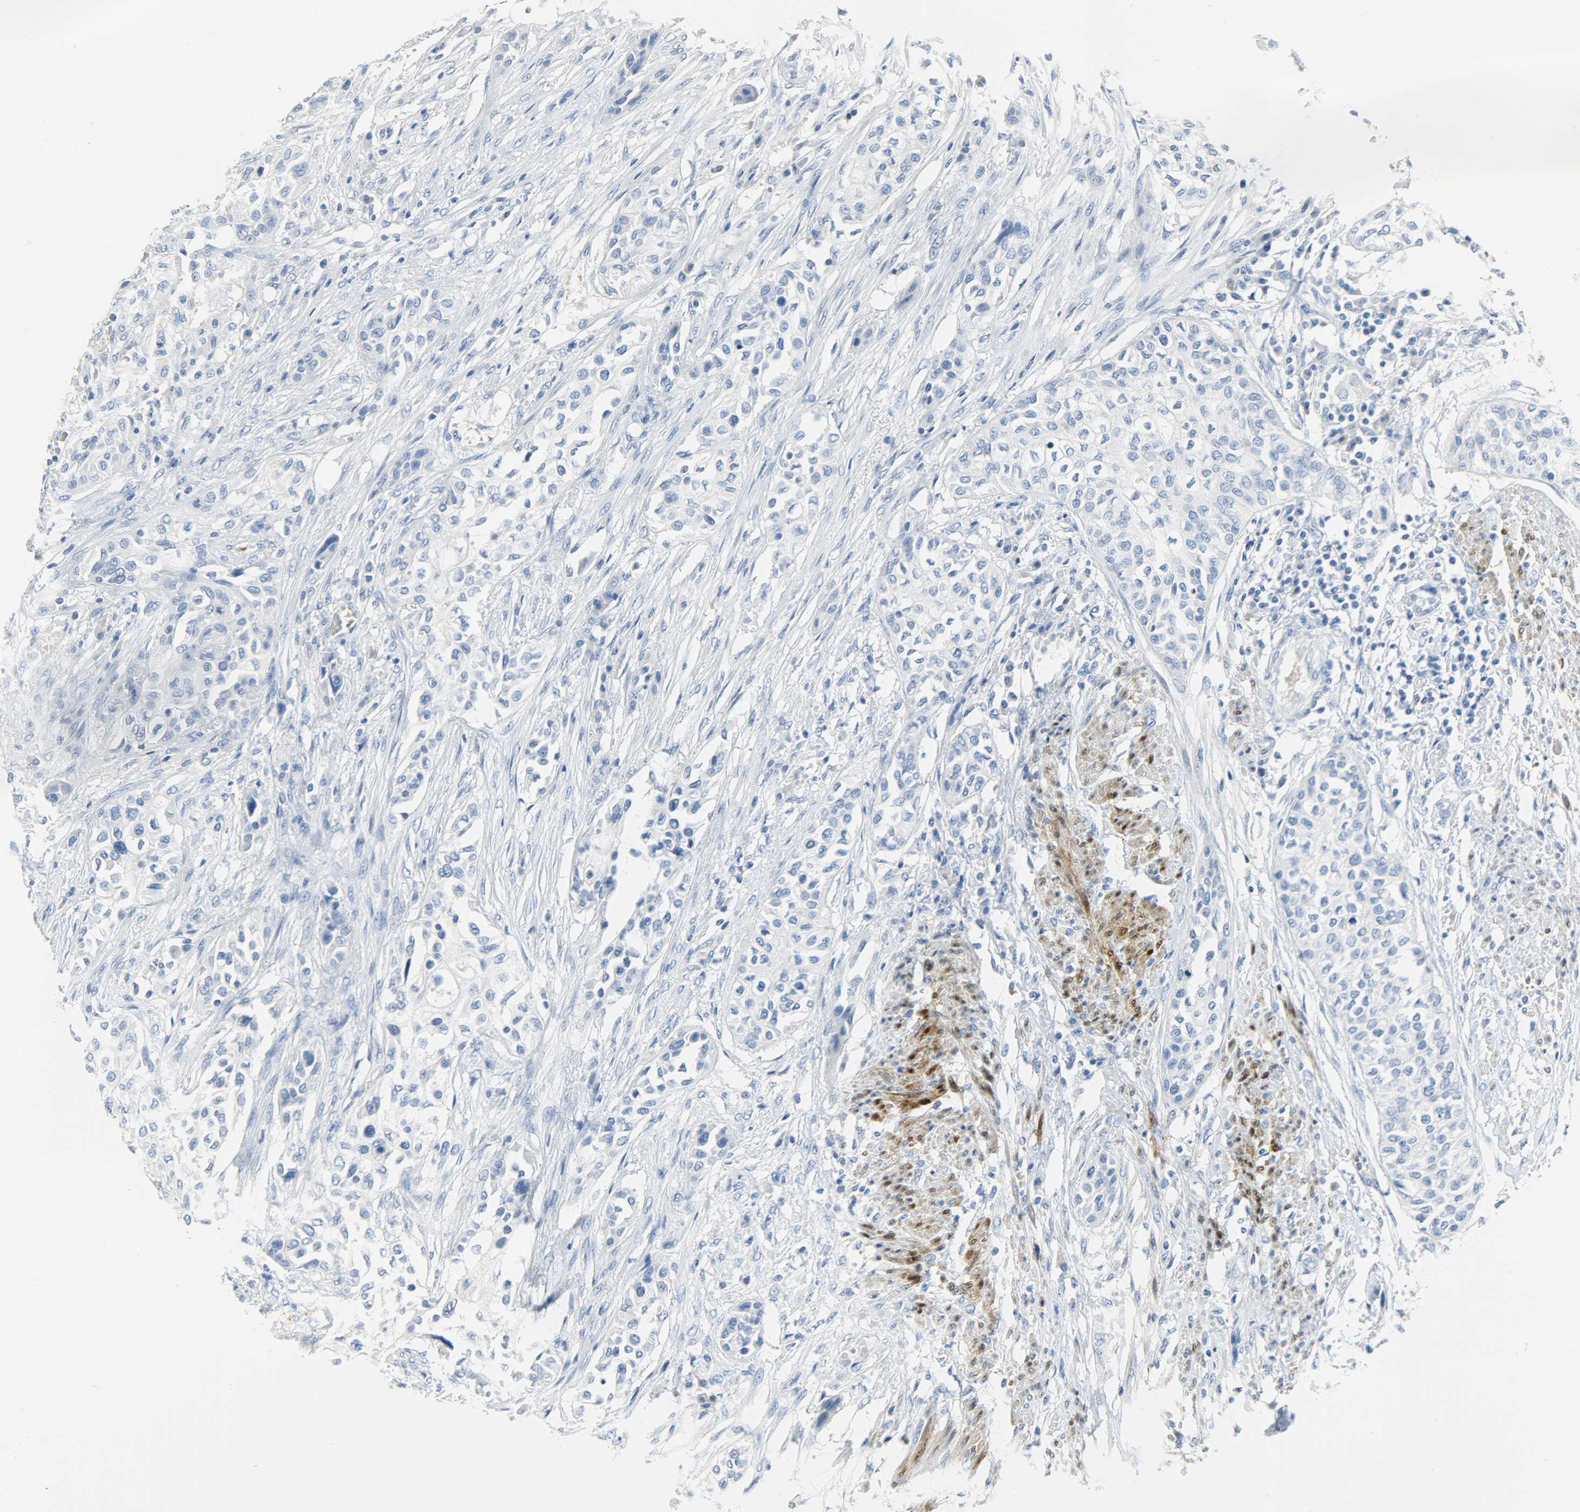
{"staining": {"intensity": "negative", "quantity": "none", "location": "none"}, "tissue": "urothelial cancer", "cell_type": "Tumor cells", "image_type": "cancer", "snomed": [{"axis": "morphology", "description": "Urothelial carcinoma, High grade"}, {"axis": "topography", "description": "Urinary bladder"}], "caption": "Immunohistochemistry image of neoplastic tissue: human urothelial cancer stained with DAB (3,3'-diaminobenzidine) exhibits no significant protein staining in tumor cells.", "gene": "CA3", "patient": {"sex": "male", "age": 74}}